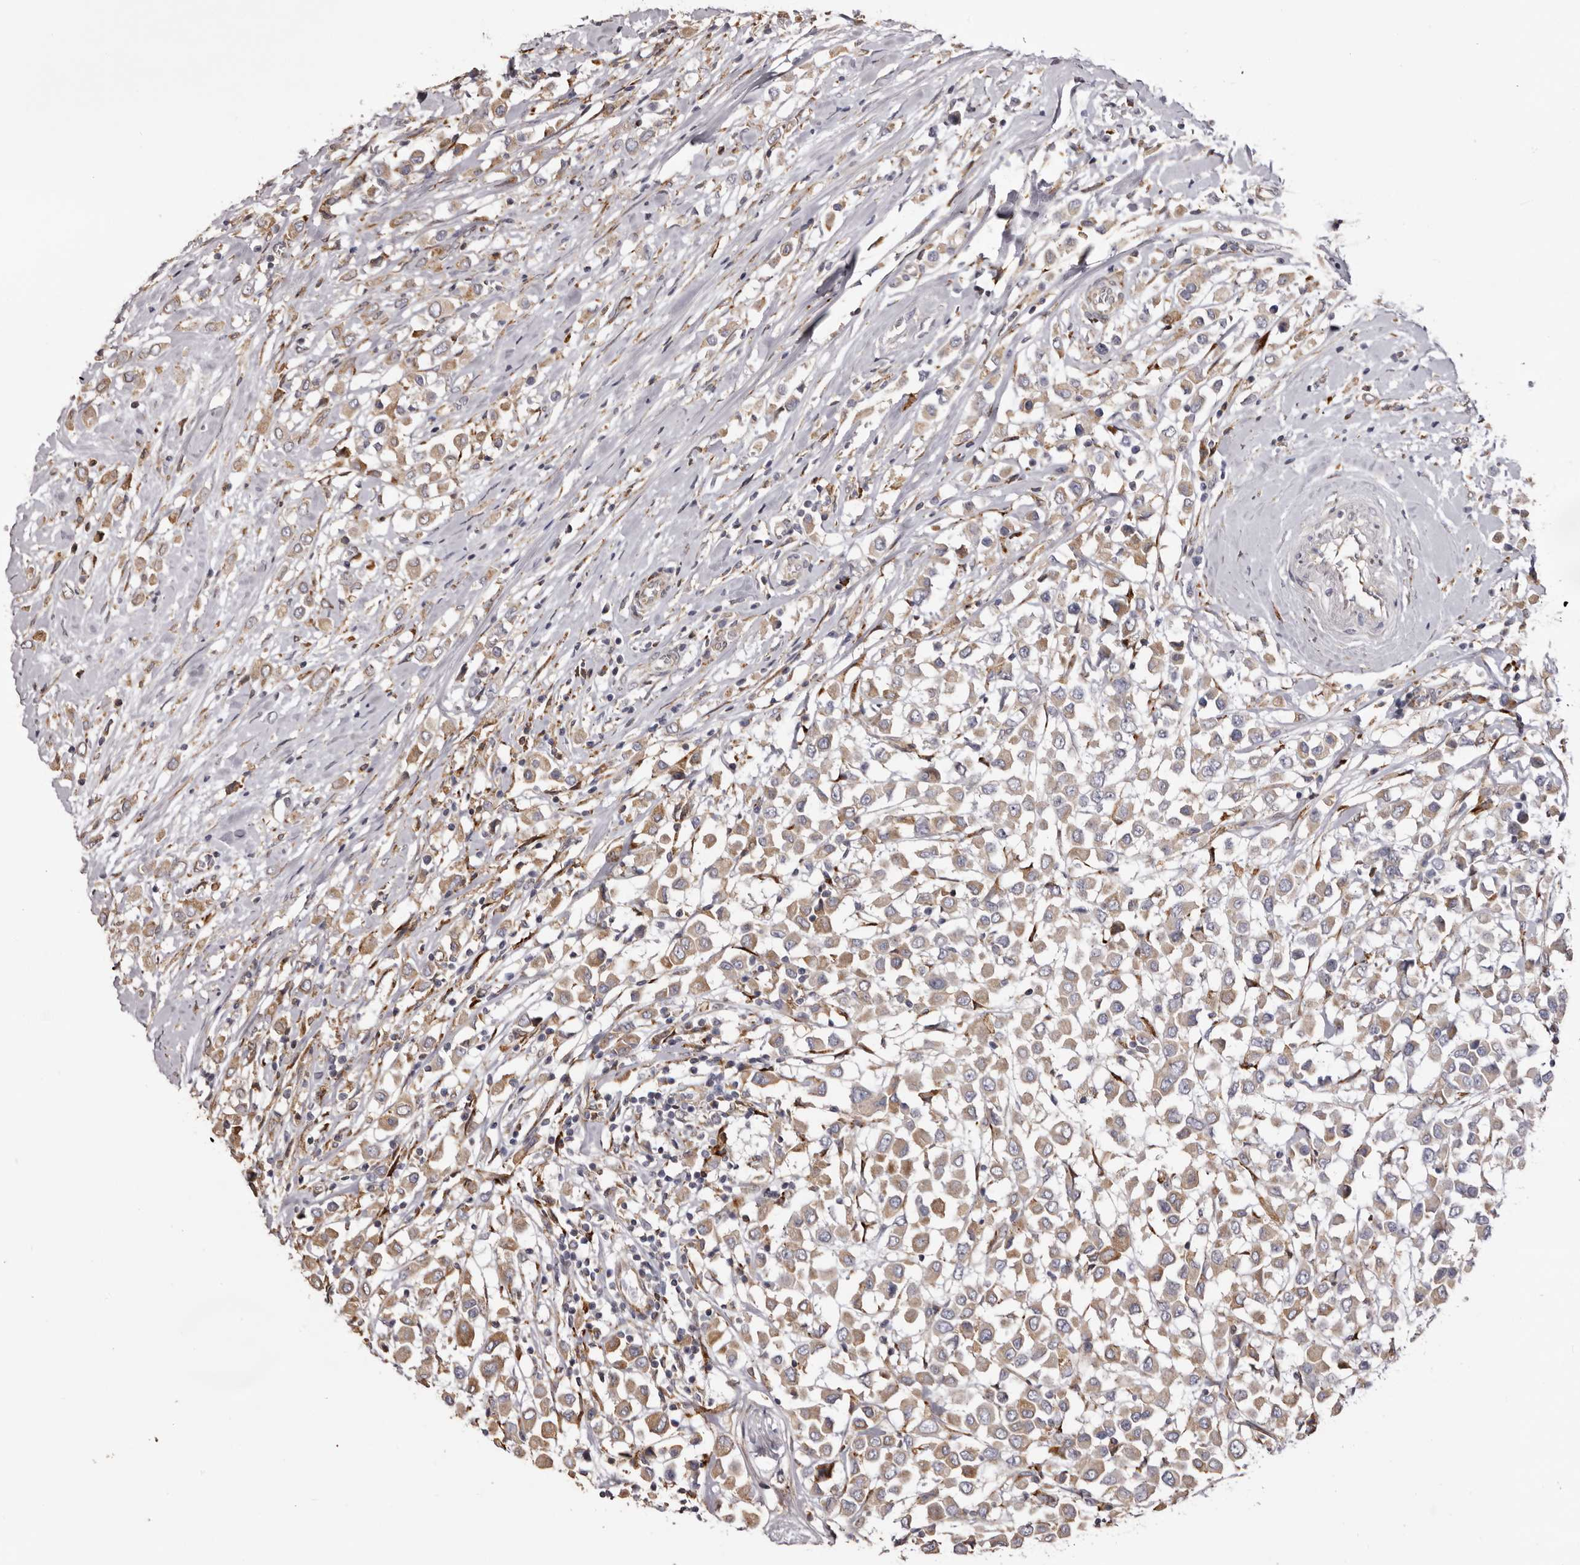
{"staining": {"intensity": "weak", "quantity": ">75%", "location": "cytoplasmic/membranous"}, "tissue": "breast cancer", "cell_type": "Tumor cells", "image_type": "cancer", "snomed": [{"axis": "morphology", "description": "Duct carcinoma"}, {"axis": "topography", "description": "Breast"}], "caption": "Weak cytoplasmic/membranous protein expression is identified in about >75% of tumor cells in breast cancer.", "gene": "PIGX", "patient": {"sex": "female", "age": 61}}